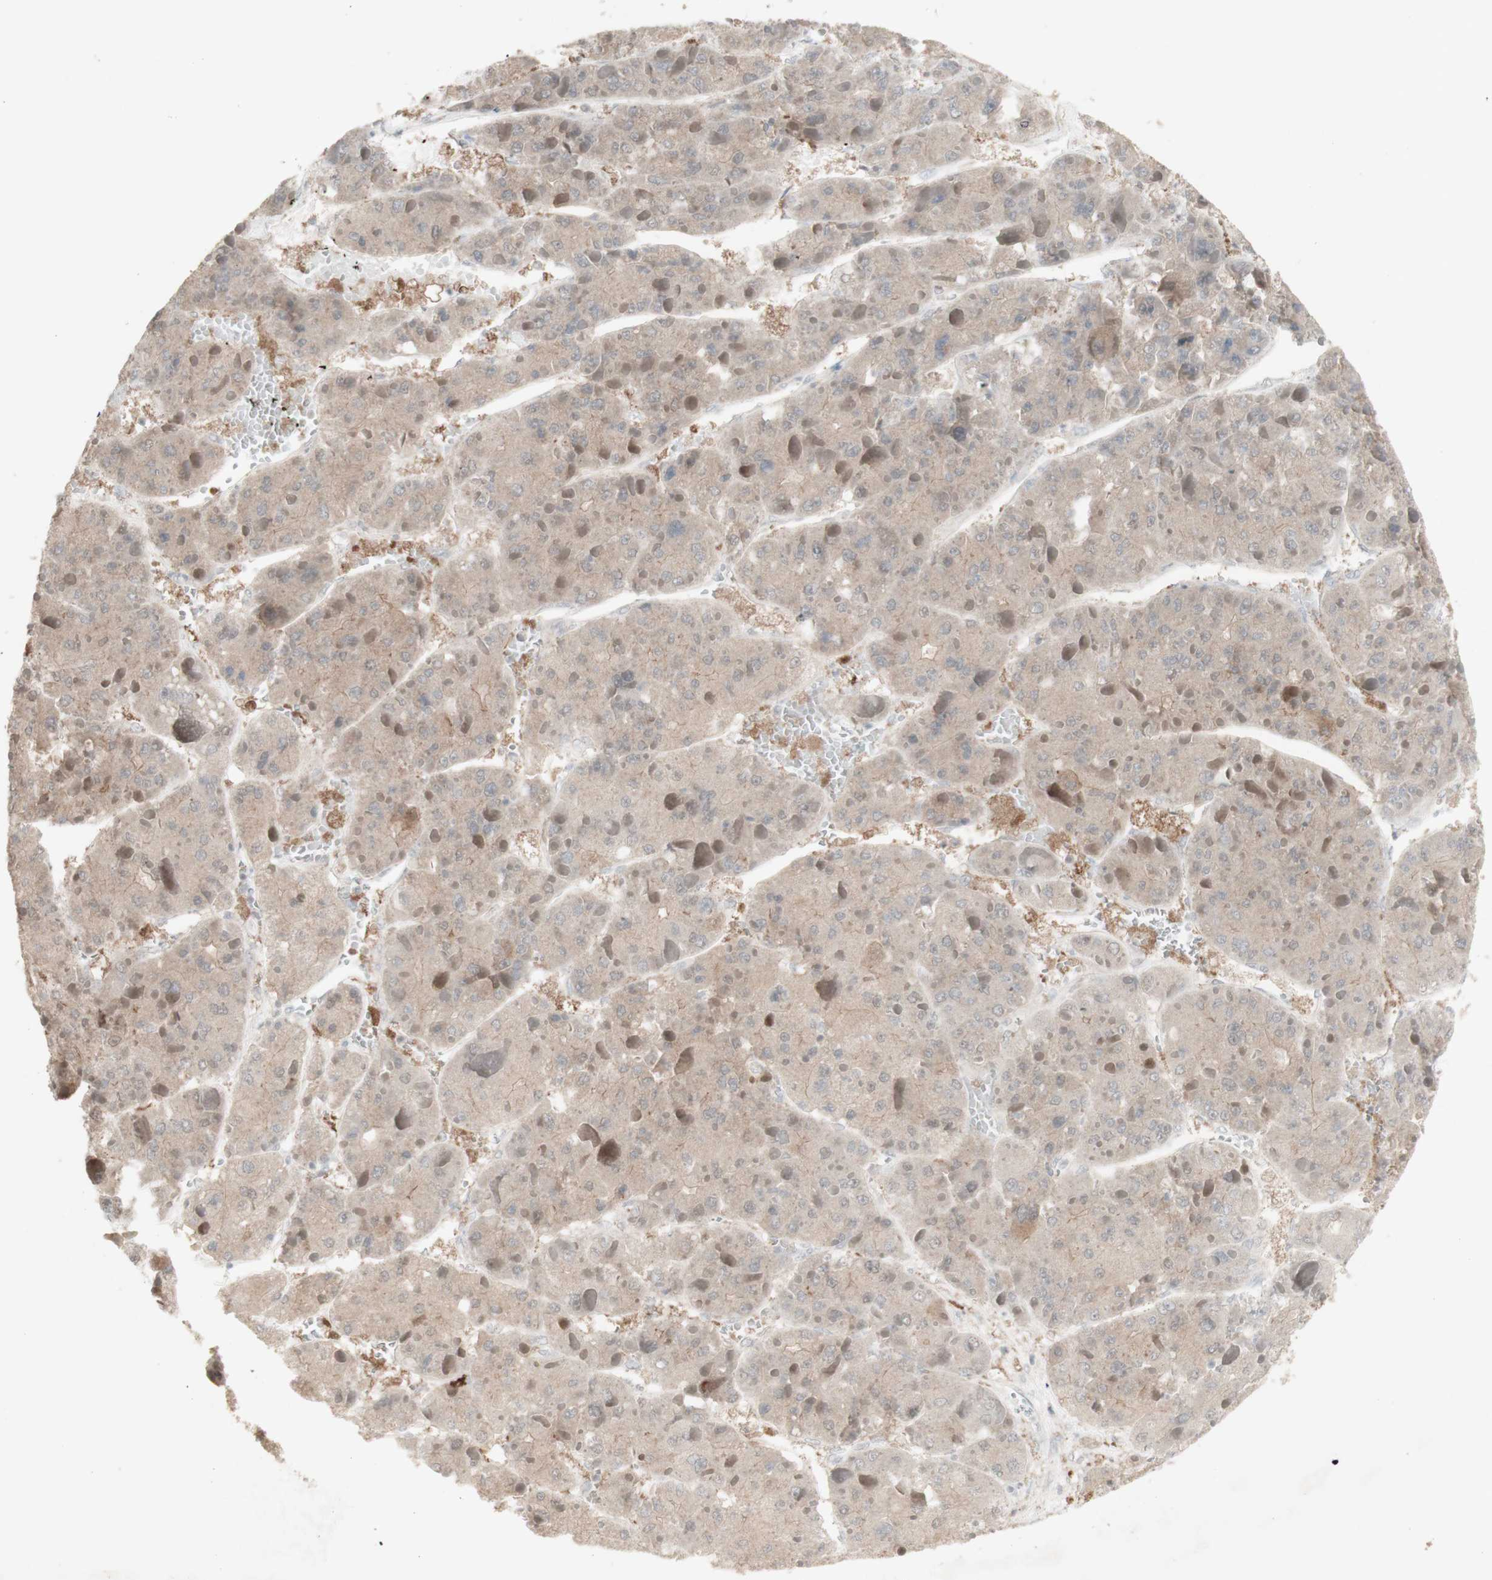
{"staining": {"intensity": "weak", "quantity": ">75%", "location": "cytoplasmic/membranous"}, "tissue": "liver cancer", "cell_type": "Tumor cells", "image_type": "cancer", "snomed": [{"axis": "morphology", "description": "Carcinoma, Hepatocellular, NOS"}, {"axis": "topography", "description": "Liver"}], "caption": "DAB (3,3'-diaminobenzidine) immunohistochemical staining of human hepatocellular carcinoma (liver) exhibits weak cytoplasmic/membranous protein positivity in approximately >75% of tumor cells.", "gene": "C1orf116", "patient": {"sex": "female", "age": 73}}